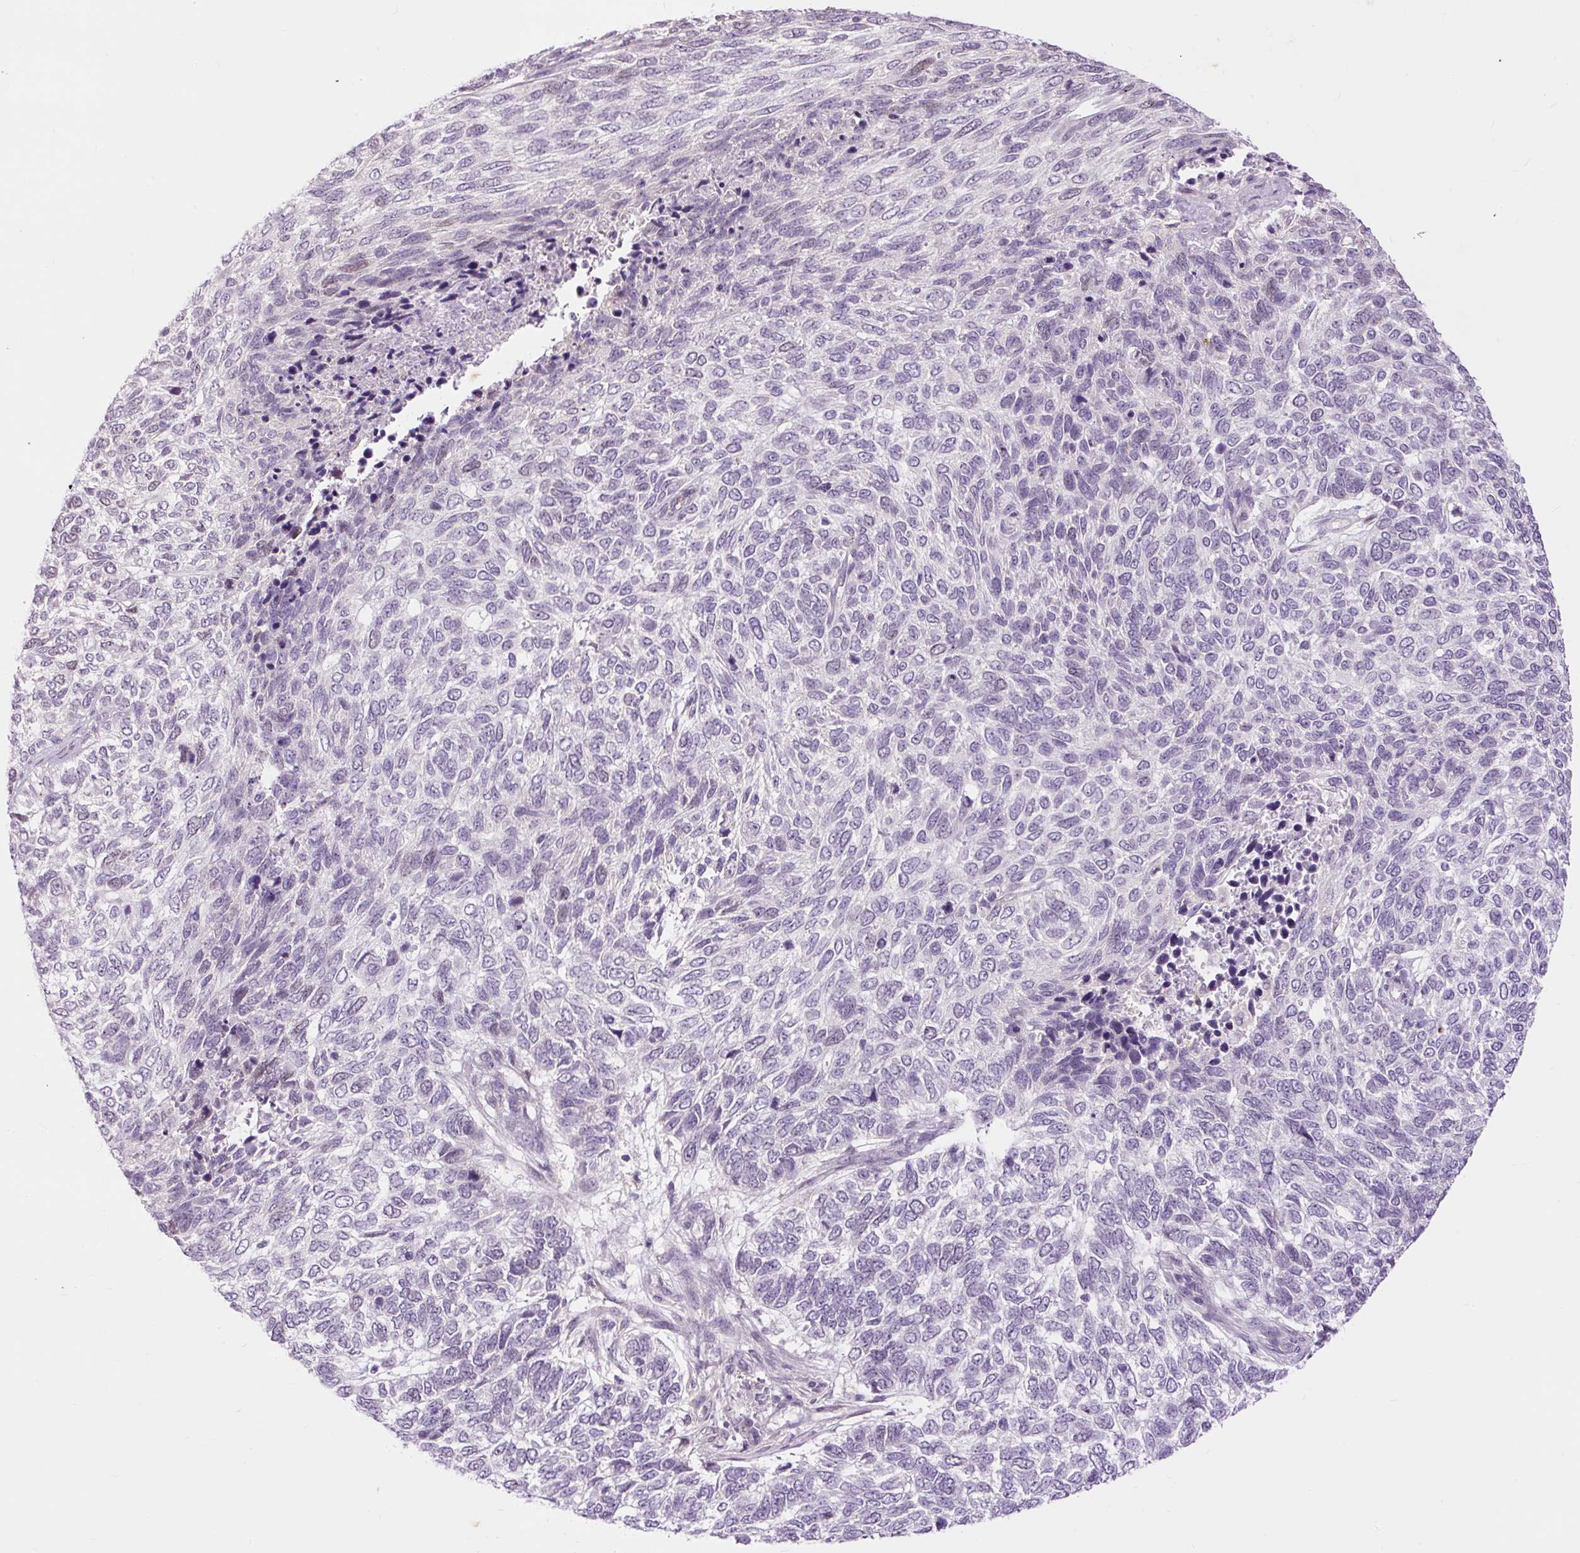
{"staining": {"intensity": "negative", "quantity": "none", "location": "none"}, "tissue": "skin cancer", "cell_type": "Tumor cells", "image_type": "cancer", "snomed": [{"axis": "morphology", "description": "Basal cell carcinoma"}, {"axis": "topography", "description": "Skin"}], "caption": "Tumor cells show no significant protein staining in skin basal cell carcinoma.", "gene": "RACGAP1", "patient": {"sex": "female", "age": 65}}